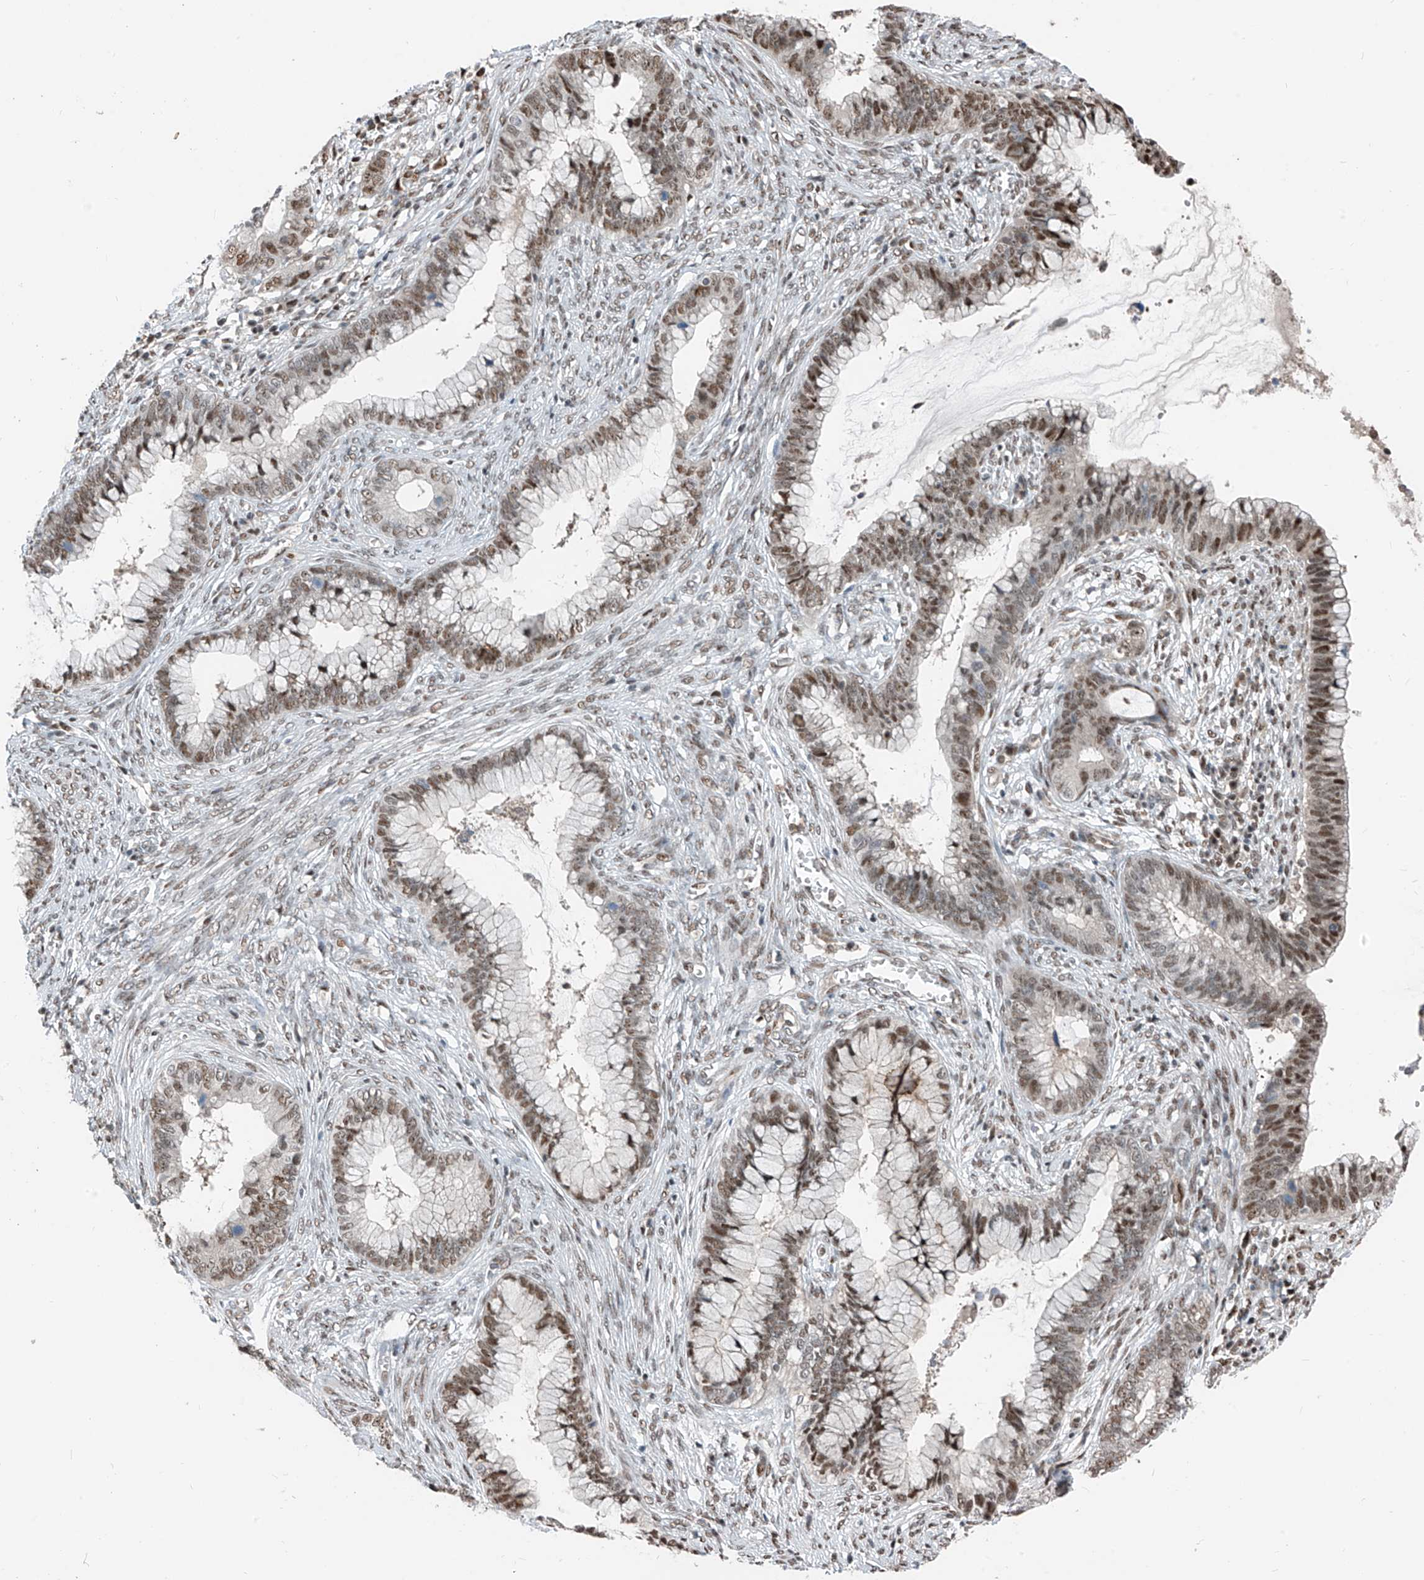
{"staining": {"intensity": "moderate", "quantity": ">75%", "location": "nuclear"}, "tissue": "cervical cancer", "cell_type": "Tumor cells", "image_type": "cancer", "snomed": [{"axis": "morphology", "description": "Adenocarcinoma, NOS"}, {"axis": "topography", "description": "Cervix"}], "caption": "Immunohistochemistry (IHC) micrograph of human cervical cancer (adenocarcinoma) stained for a protein (brown), which exhibits medium levels of moderate nuclear expression in about >75% of tumor cells.", "gene": "RBP7", "patient": {"sex": "female", "age": 44}}